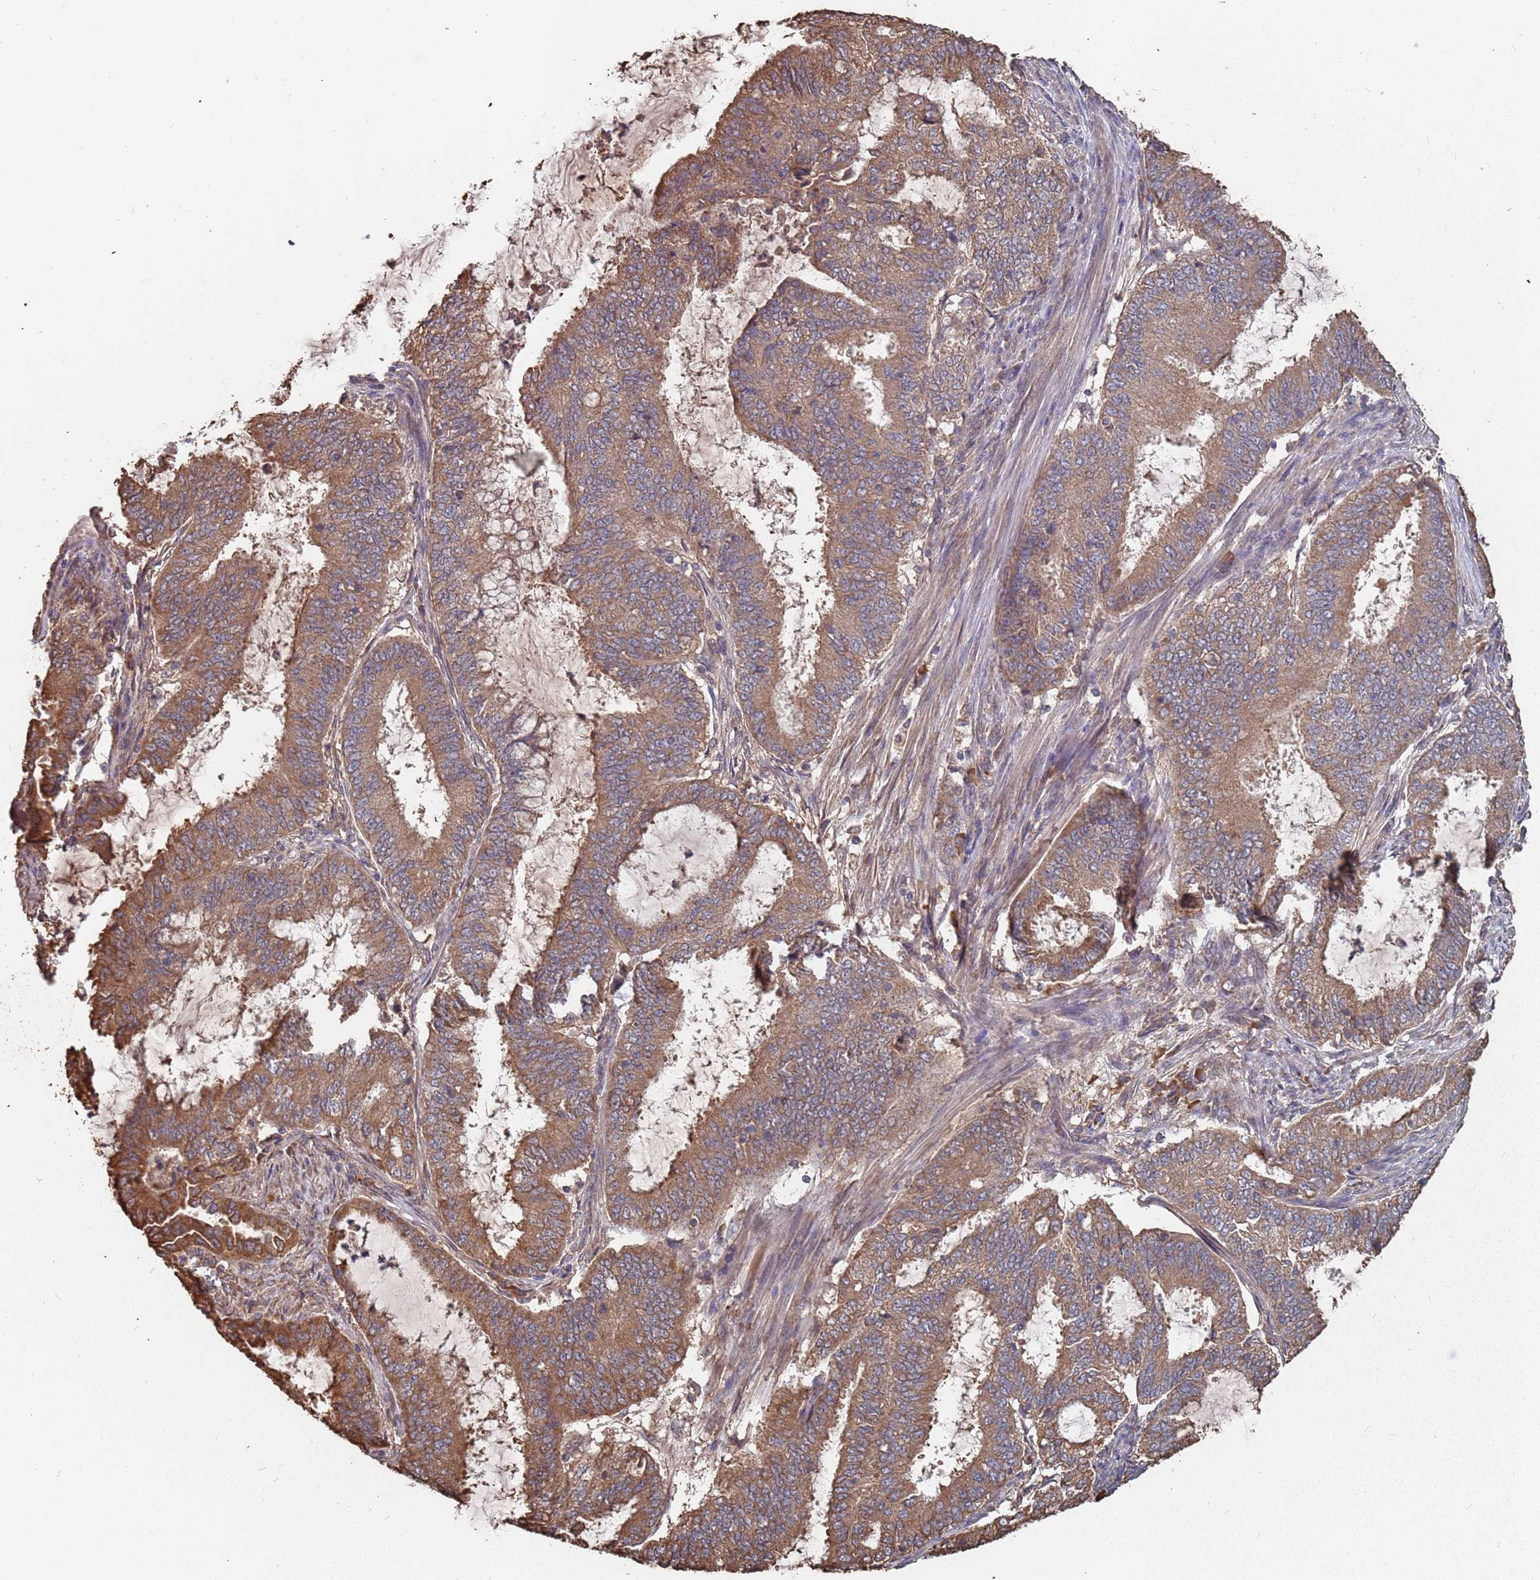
{"staining": {"intensity": "moderate", "quantity": ">75%", "location": "cytoplasmic/membranous"}, "tissue": "endometrial cancer", "cell_type": "Tumor cells", "image_type": "cancer", "snomed": [{"axis": "morphology", "description": "Adenocarcinoma, NOS"}, {"axis": "topography", "description": "Endometrium"}], "caption": "Immunohistochemistry (IHC) staining of endometrial cancer, which exhibits medium levels of moderate cytoplasmic/membranous staining in approximately >75% of tumor cells indicating moderate cytoplasmic/membranous protein expression. The staining was performed using DAB (3,3'-diaminobenzidine) (brown) for protein detection and nuclei were counterstained in hematoxylin (blue).", "gene": "ATG5", "patient": {"sex": "female", "age": 51}}